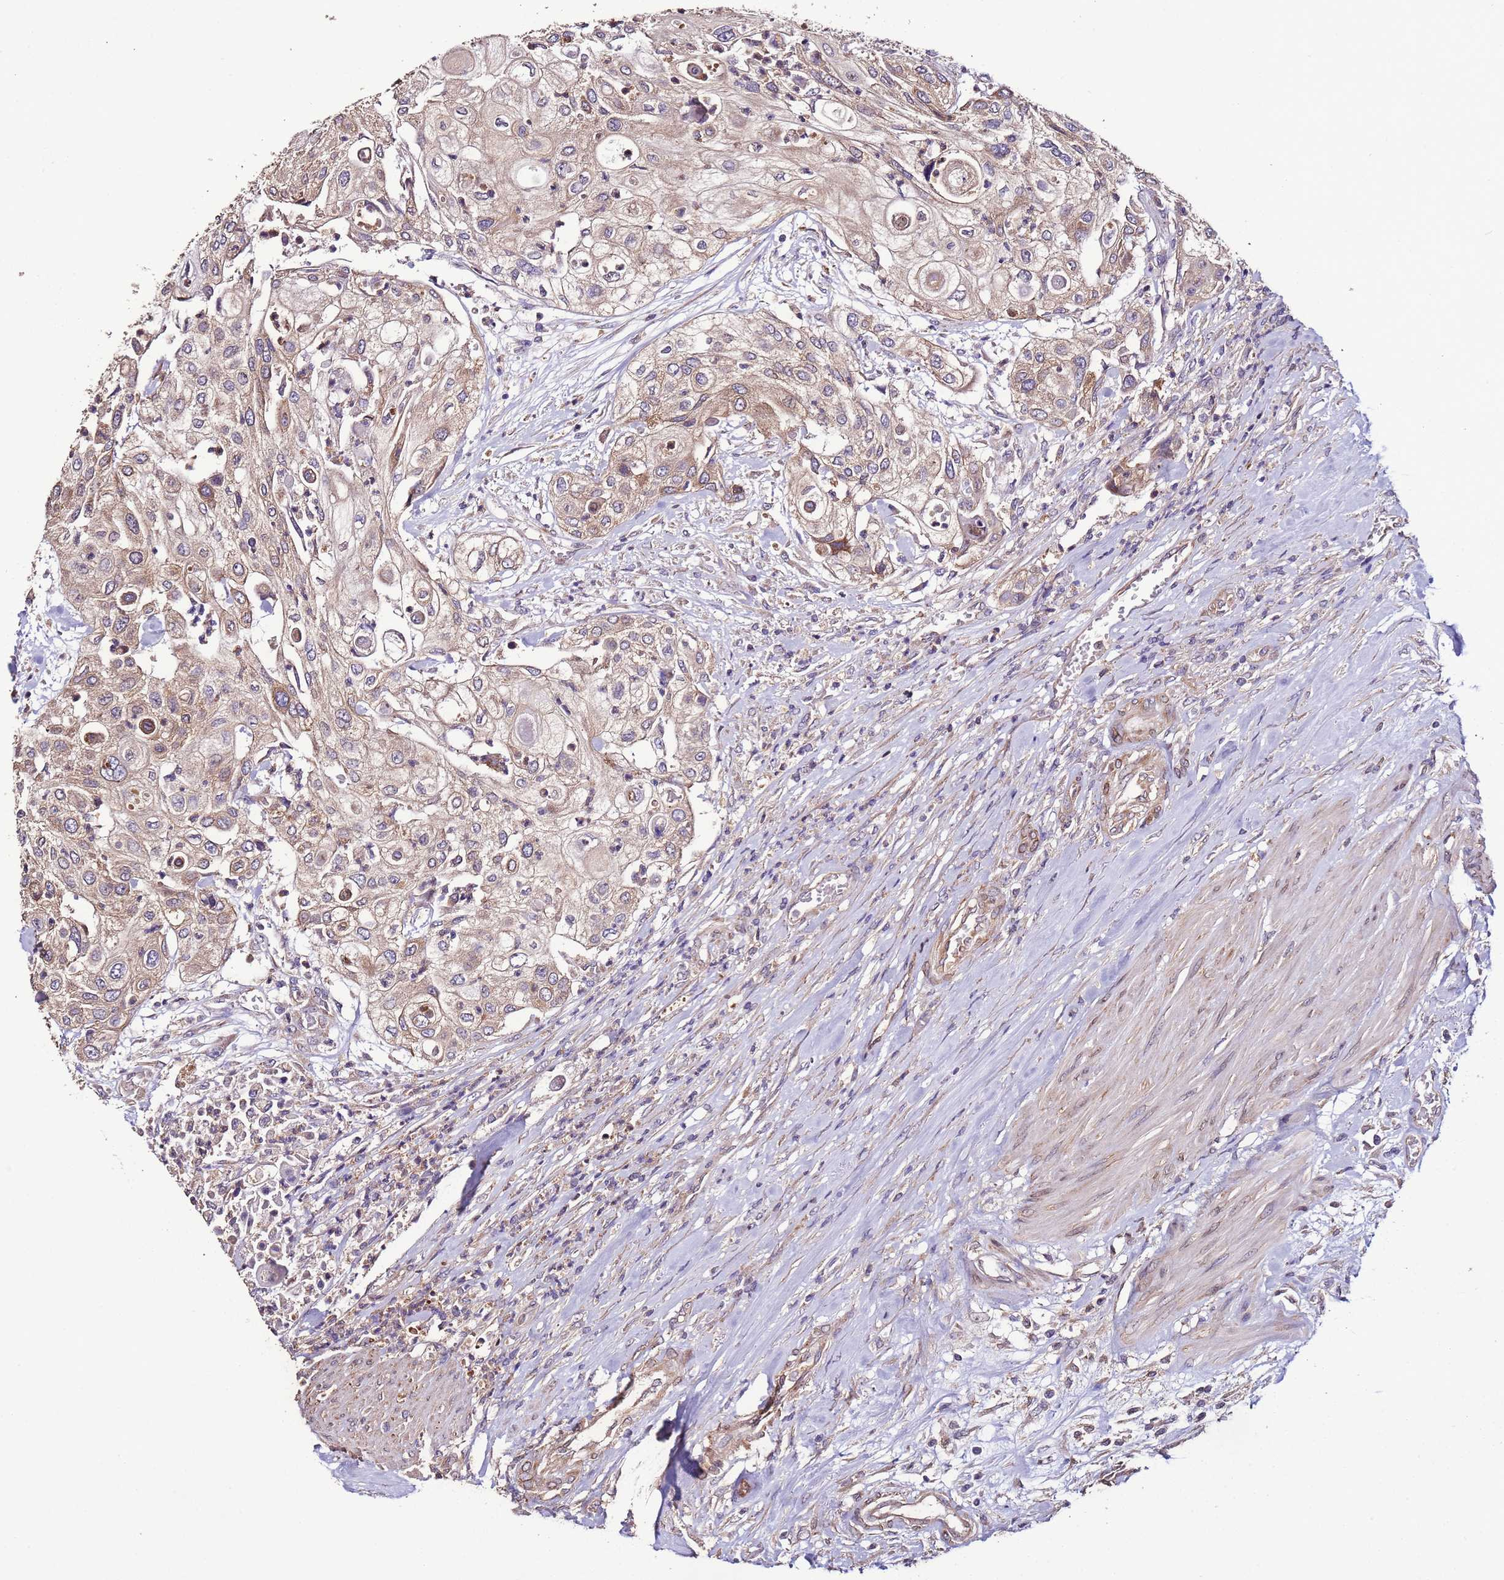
{"staining": {"intensity": "moderate", "quantity": ">75%", "location": "cytoplasmic/membranous"}, "tissue": "urothelial cancer", "cell_type": "Tumor cells", "image_type": "cancer", "snomed": [{"axis": "morphology", "description": "Urothelial carcinoma, High grade"}, {"axis": "topography", "description": "Urinary bladder"}], "caption": "High-grade urothelial carcinoma was stained to show a protein in brown. There is medium levels of moderate cytoplasmic/membranous positivity in about >75% of tumor cells.", "gene": "SLC41A3", "patient": {"sex": "female", "age": 79}}